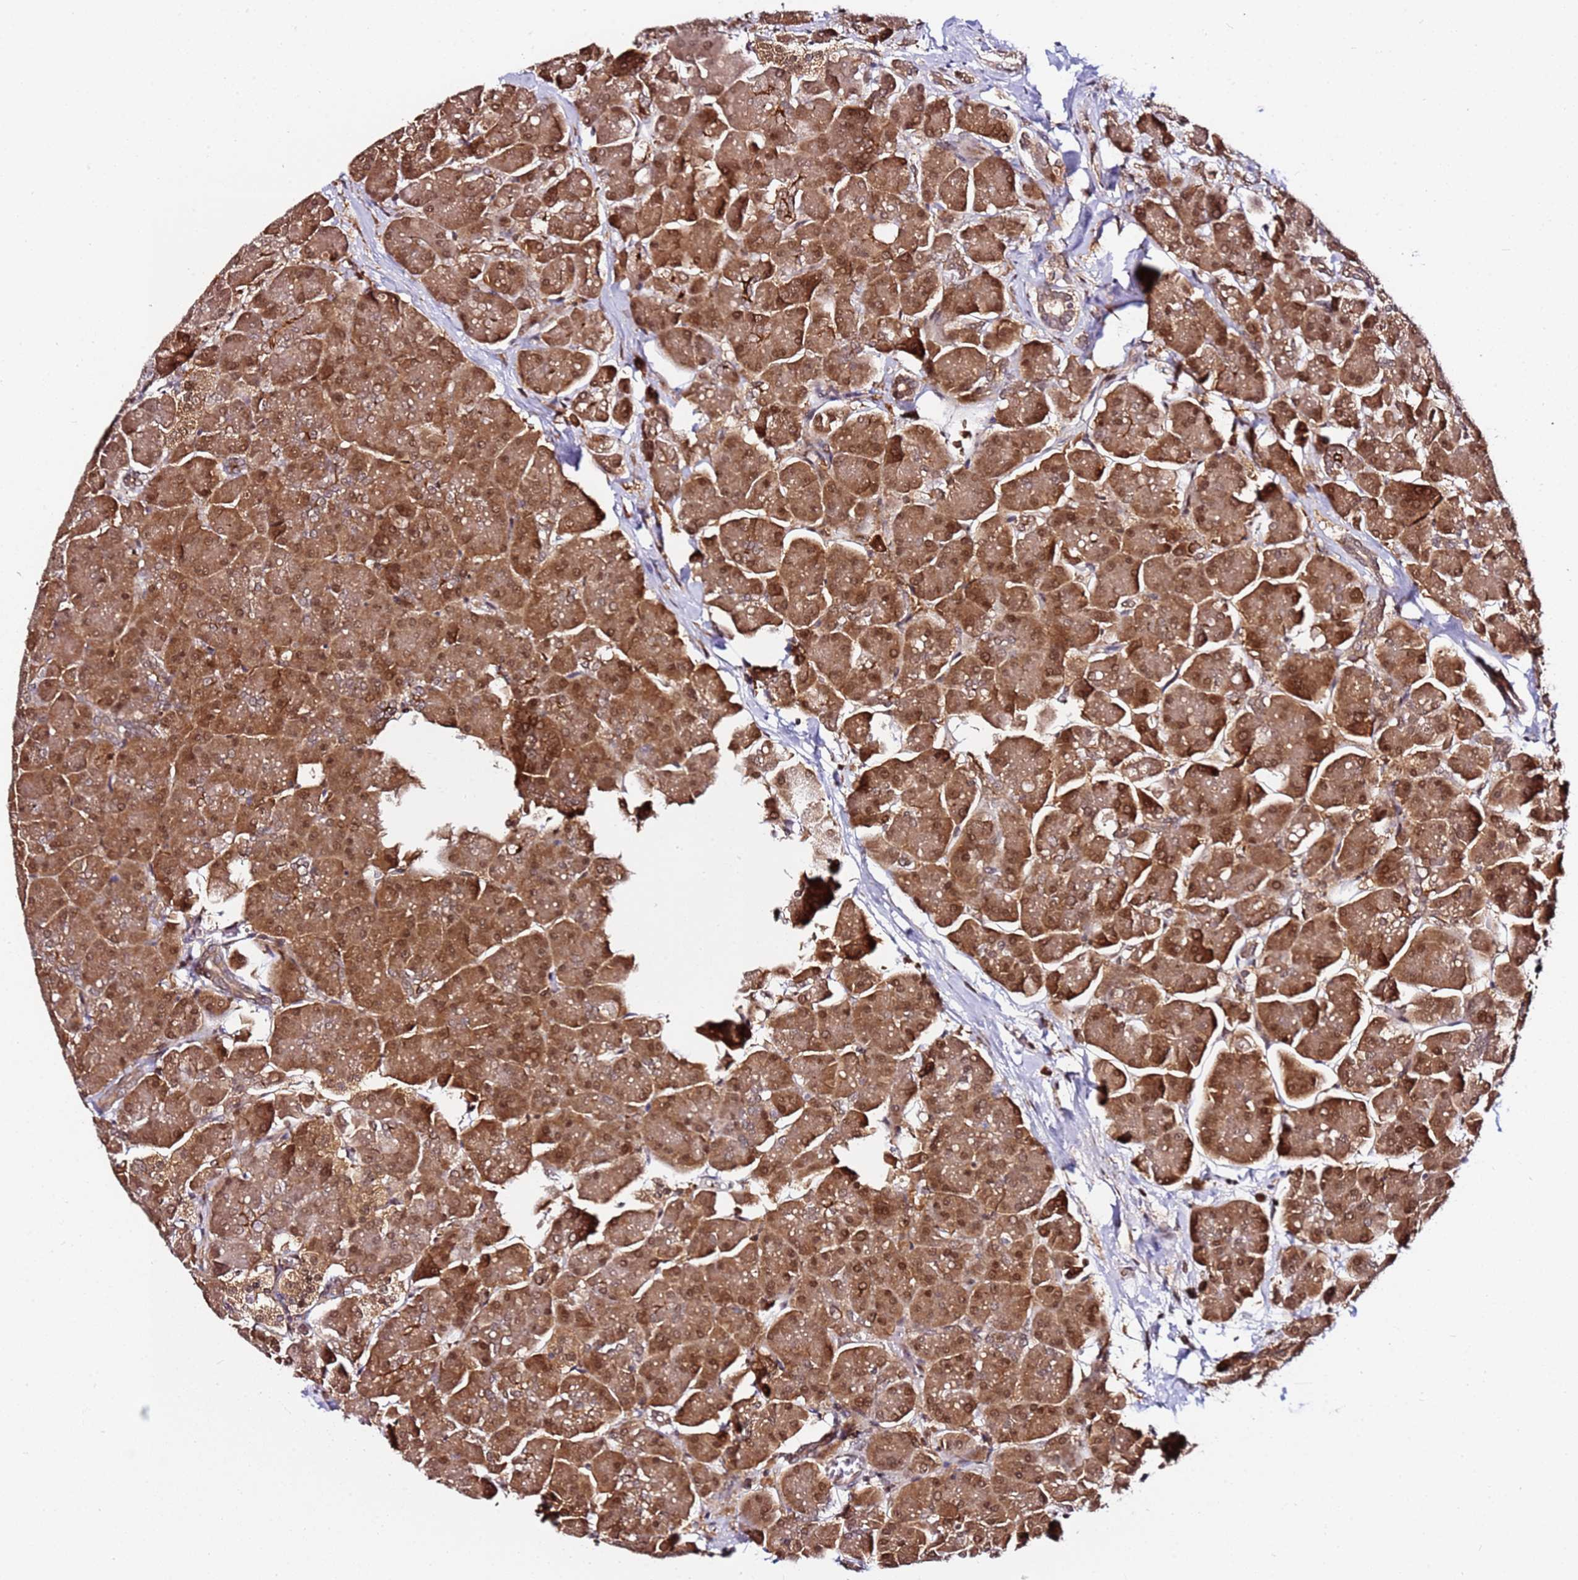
{"staining": {"intensity": "strong", "quantity": ">75%", "location": "cytoplasmic/membranous,nuclear"}, "tissue": "pancreas", "cell_type": "Exocrine glandular cells", "image_type": "normal", "snomed": [{"axis": "morphology", "description": "Normal tissue, NOS"}, {"axis": "topography", "description": "Pancreas"}, {"axis": "topography", "description": "Peripheral nerve tissue"}], "caption": "Exocrine glandular cells show strong cytoplasmic/membranous,nuclear positivity in about >75% of cells in normal pancreas.", "gene": "RGS18", "patient": {"sex": "male", "age": 54}}